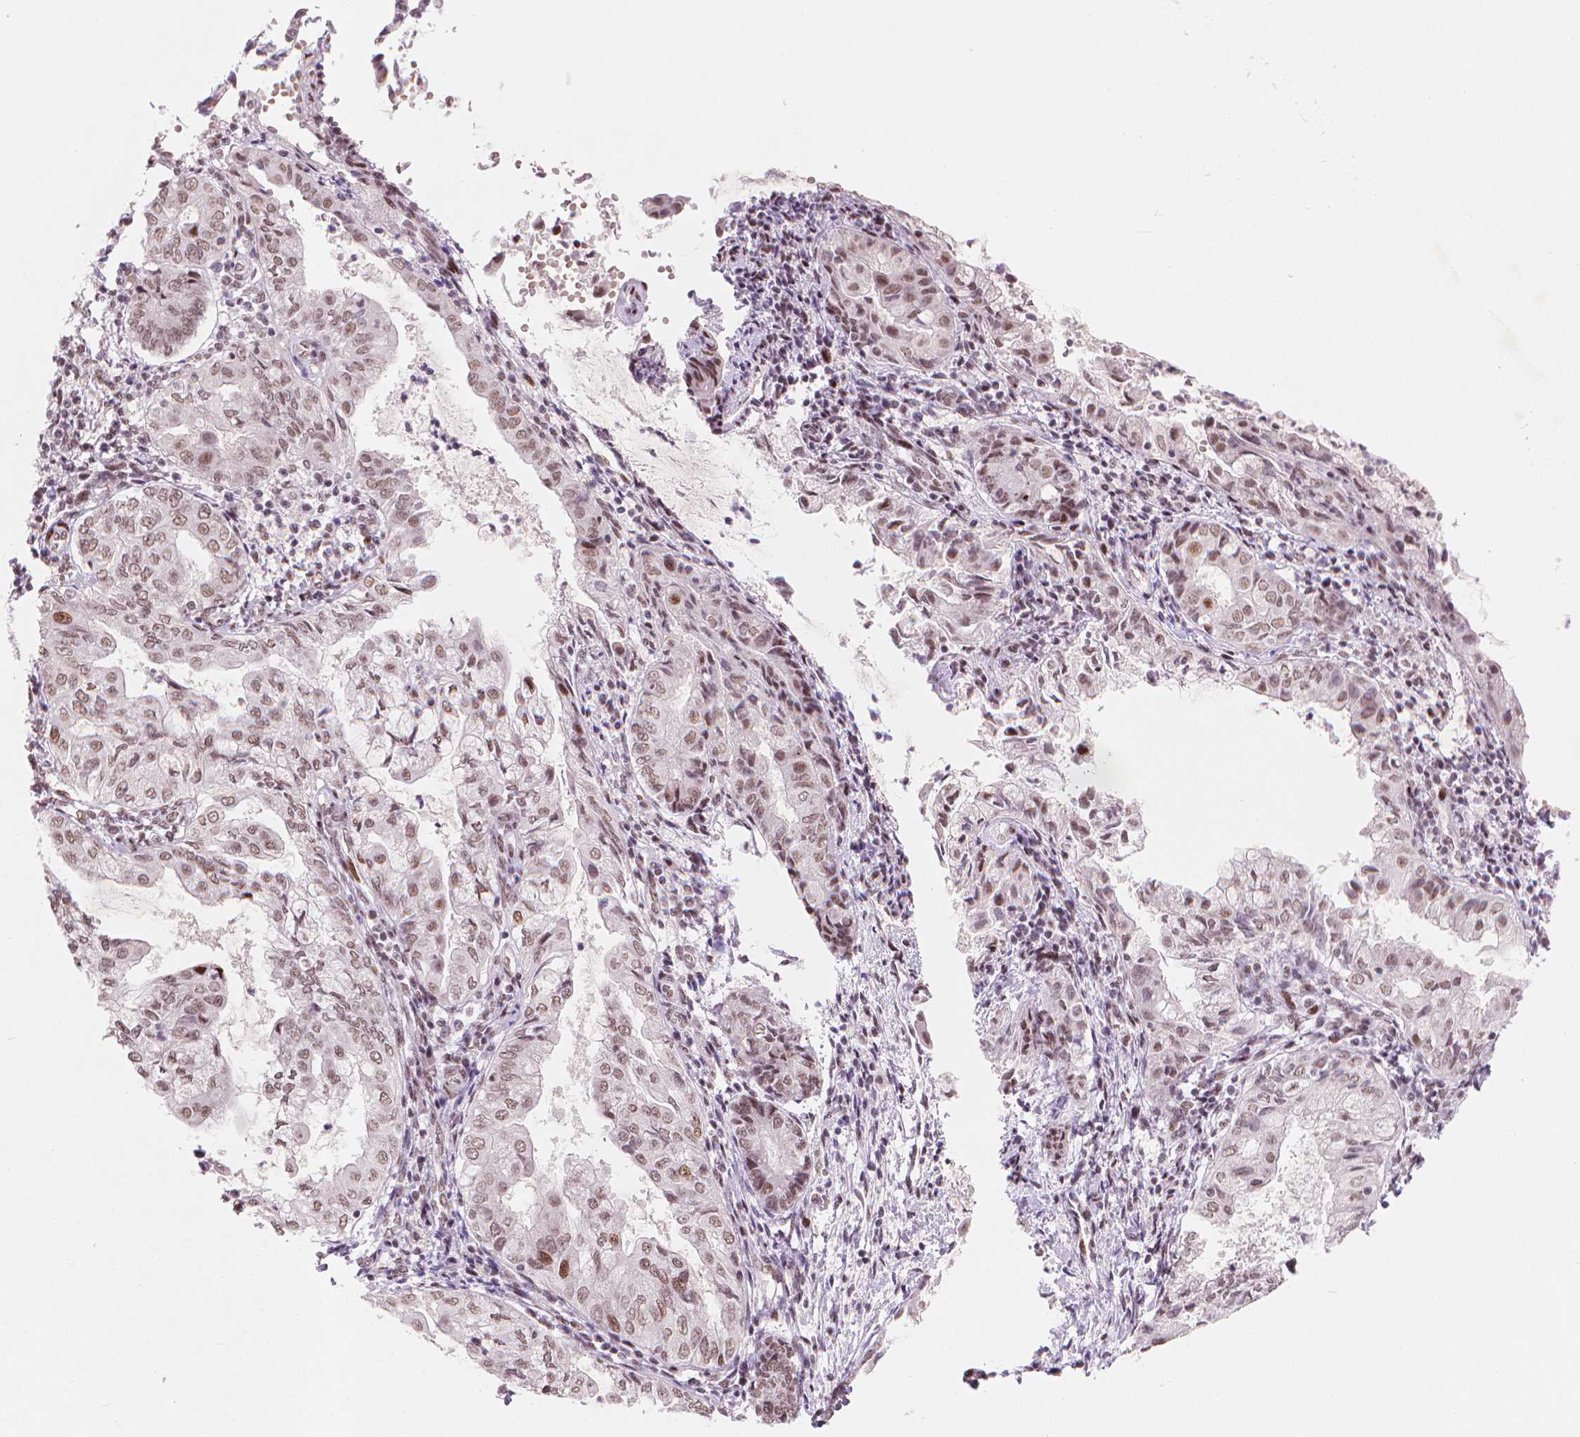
{"staining": {"intensity": "weak", "quantity": ">75%", "location": "nuclear"}, "tissue": "endometrial cancer", "cell_type": "Tumor cells", "image_type": "cancer", "snomed": [{"axis": "morphology", "description": "Adenocarcinoma, NOS"}, {"axis": "topography", "description": "Endometrium"}], "caption": "High-magnification brightfield microscopy of endometrial cancer stained with DAB (brown) and counterstained with hematoxylin (blue). tumor cells exhibit weak nuclear staining is seen in approximately>75% of cells. (brown staining indicates protein expression, while blue staining denotes nuclei).", "gene": "HES7", "patient": {"sex": "female", "age": 68}}